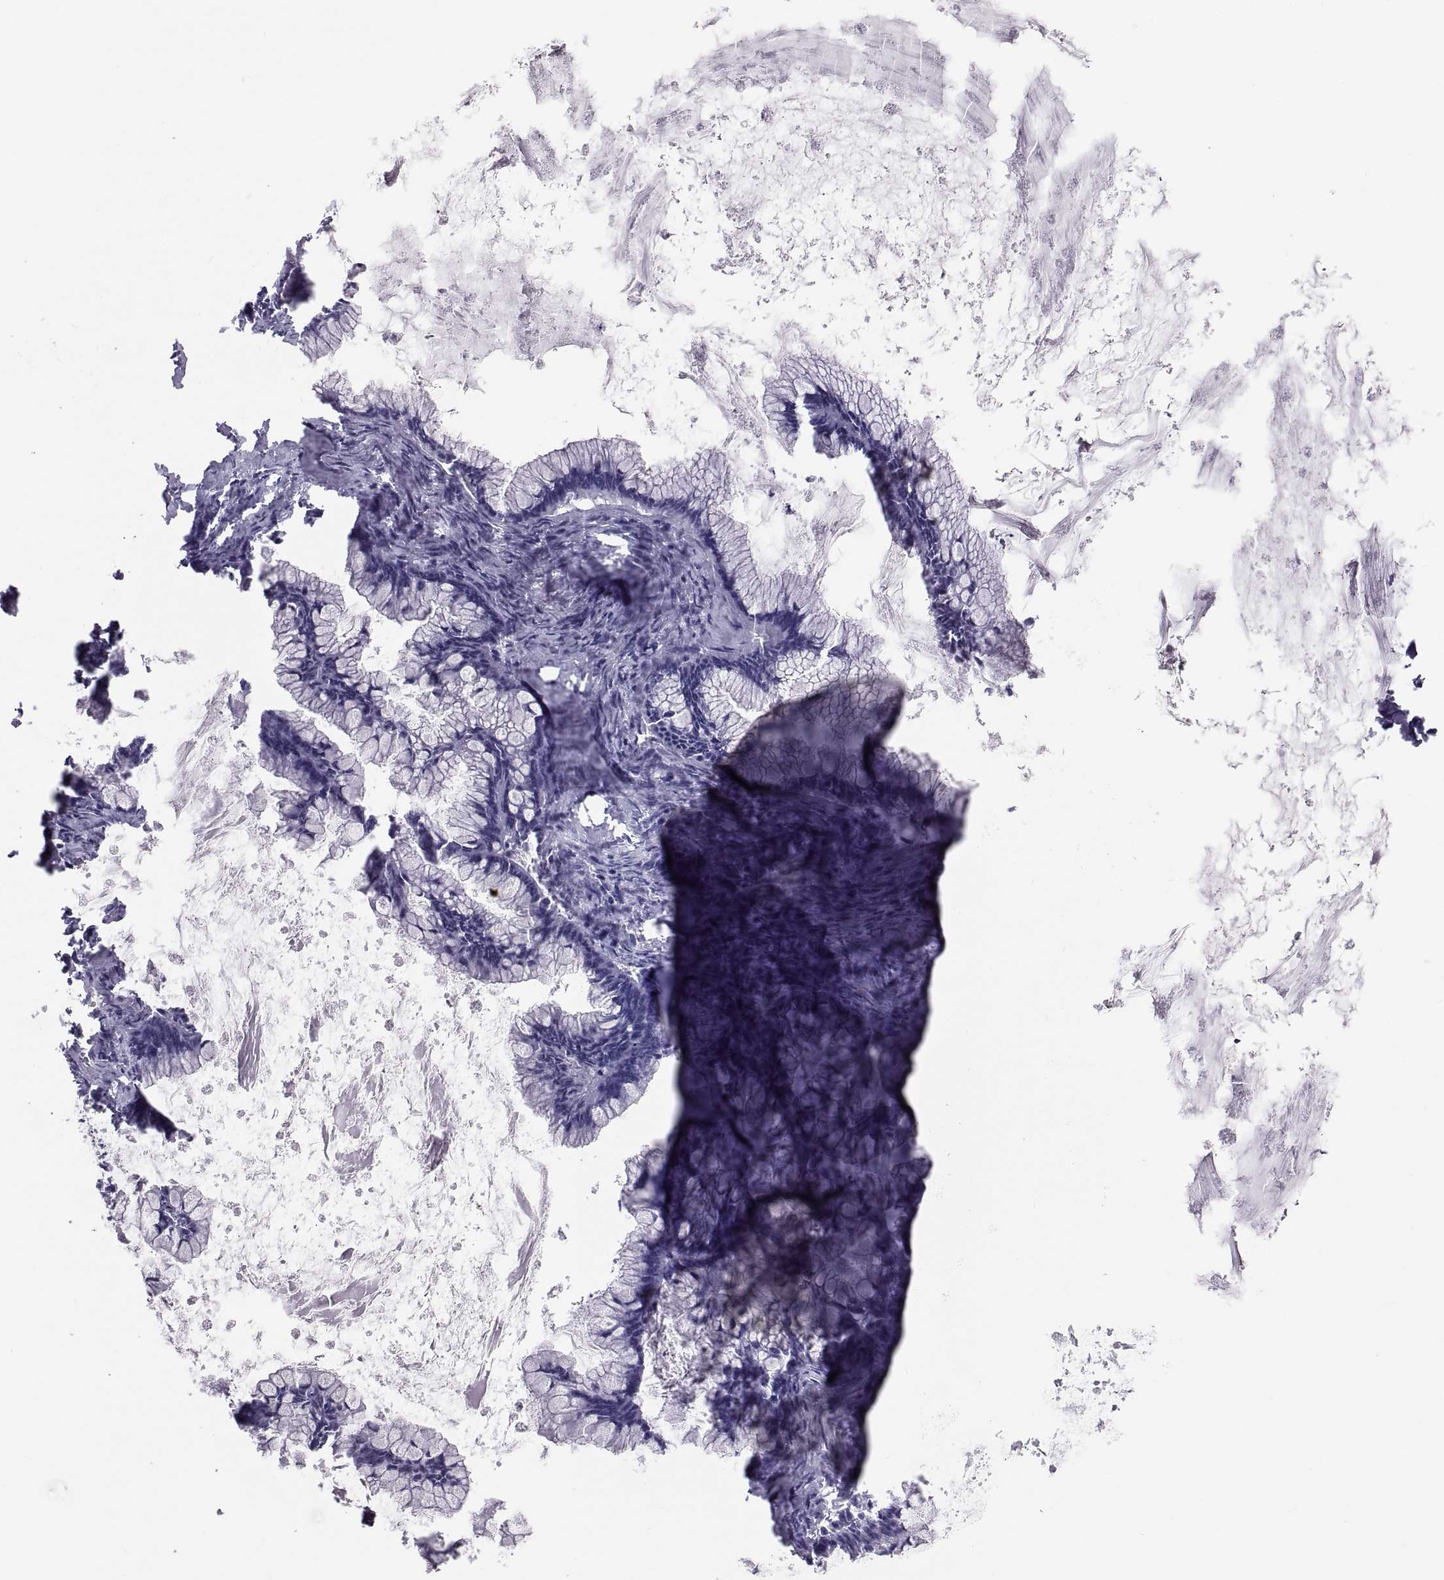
{"staining": {"intensity": "negative", "quantity": "none", "location": "none"}, "tissue": "ovarian cancer", "cell_type": "Tumor cells", "image_type": "cancer", "snomed": [{"axis": "morphology", "description": "Cystadenocarcinoma, mucinous, NOS"}, {"axis": "topography", "description": "Ovary"}], "caption": "Ovarian cancer was stained to show a protein in brown. There is no significant positivity in tumor cells.", "gene": "CRISP1", "patient": {"sex": "female", "age": 67}}